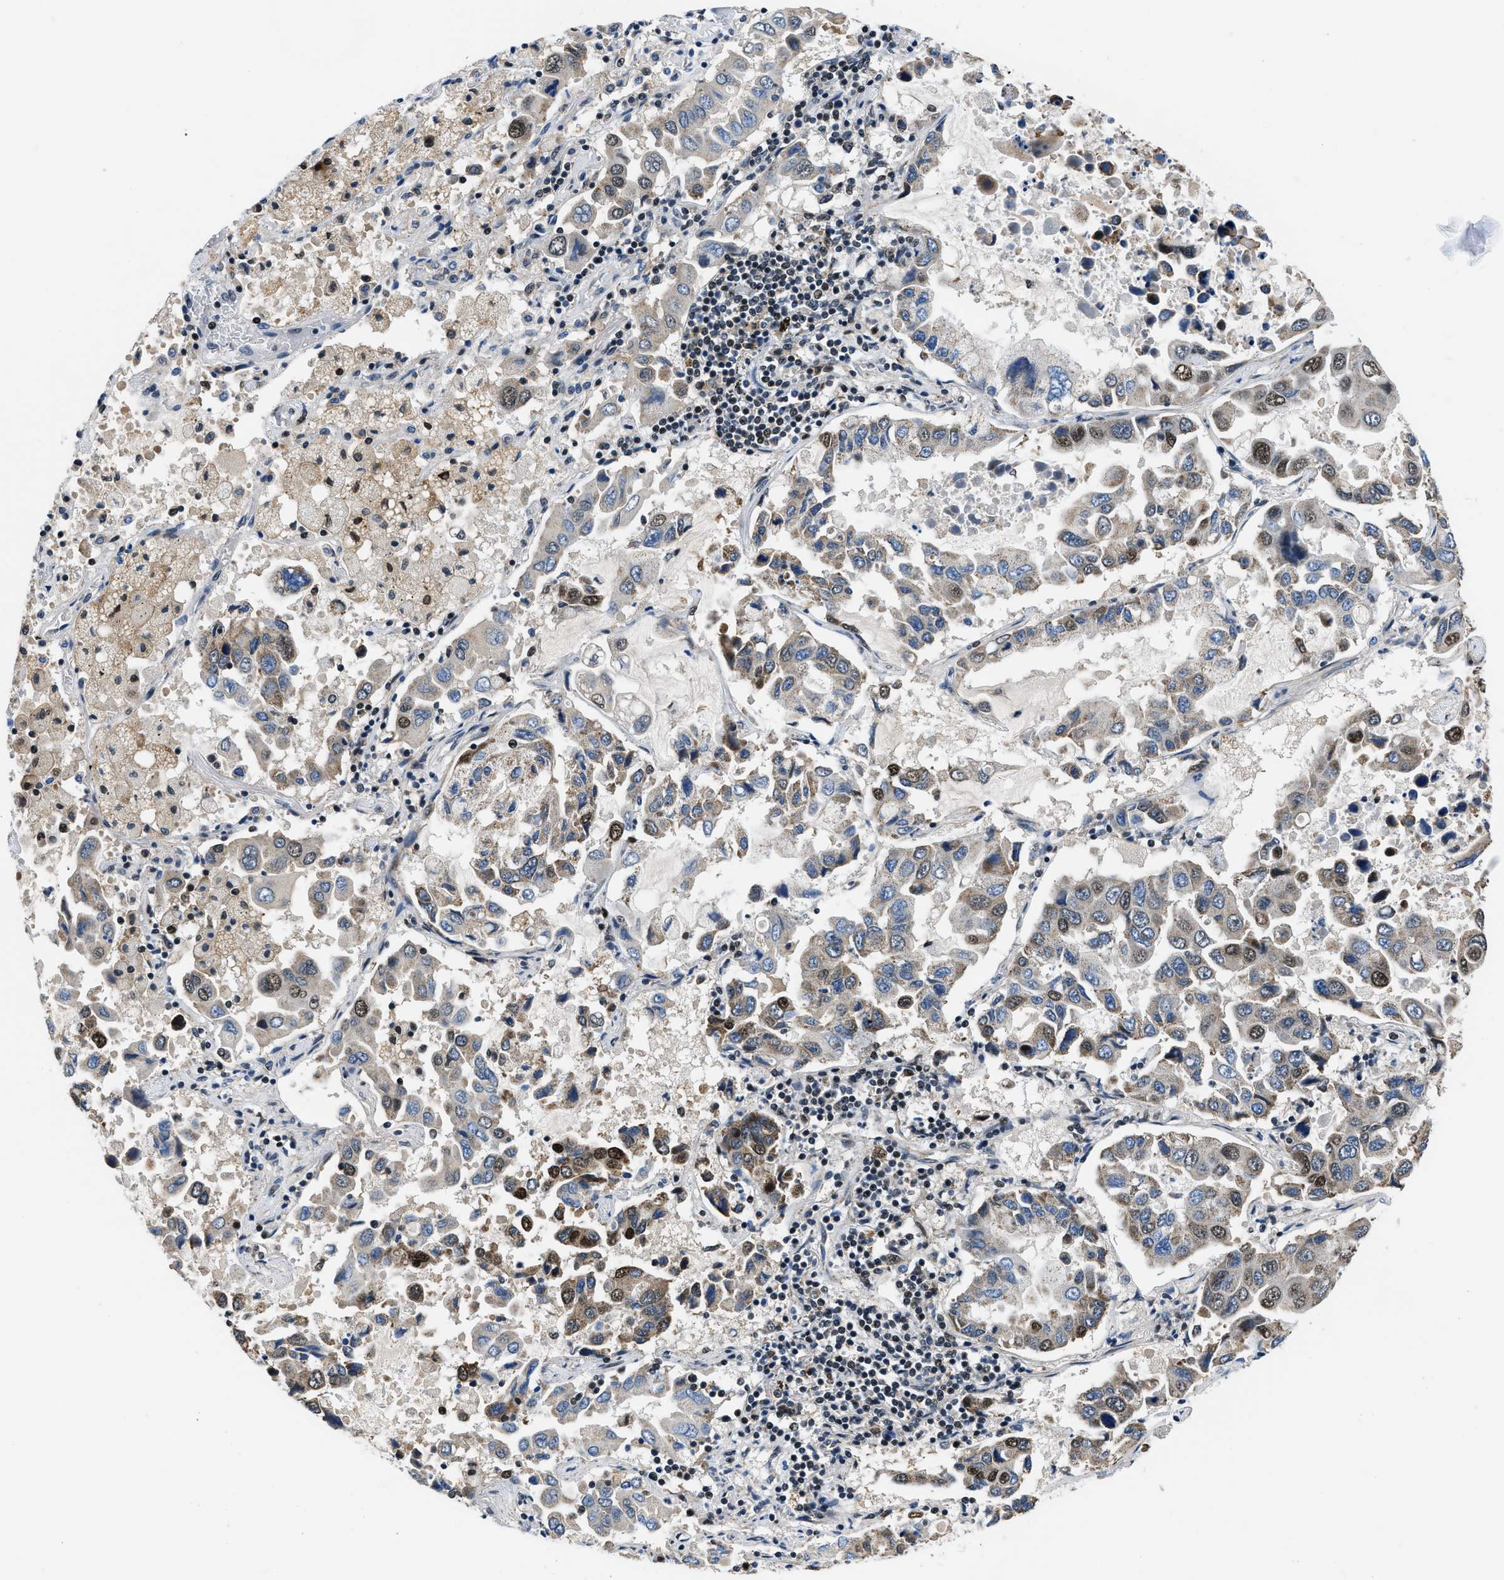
{"staining": {"intensity": "moderate", "quantity": "25%-75%", "location": "nuclear"}, "tissue": "lung cancer", "cell_type": "Tumor cells", "image_type": "cancer", "snomed": [{"axis": "morphology", "description": "Adenocarcinoma, NOS"}, {"axis": "topography", "description": "Lung"}], "caption": "Protein staining of adenocarcinoma (lung) tissue exhibits moderate nuclear positivity in about 25%-75% of tumor cells.", "gene": "KDM3B", "patient": {"sex": "male", "age": 64}}